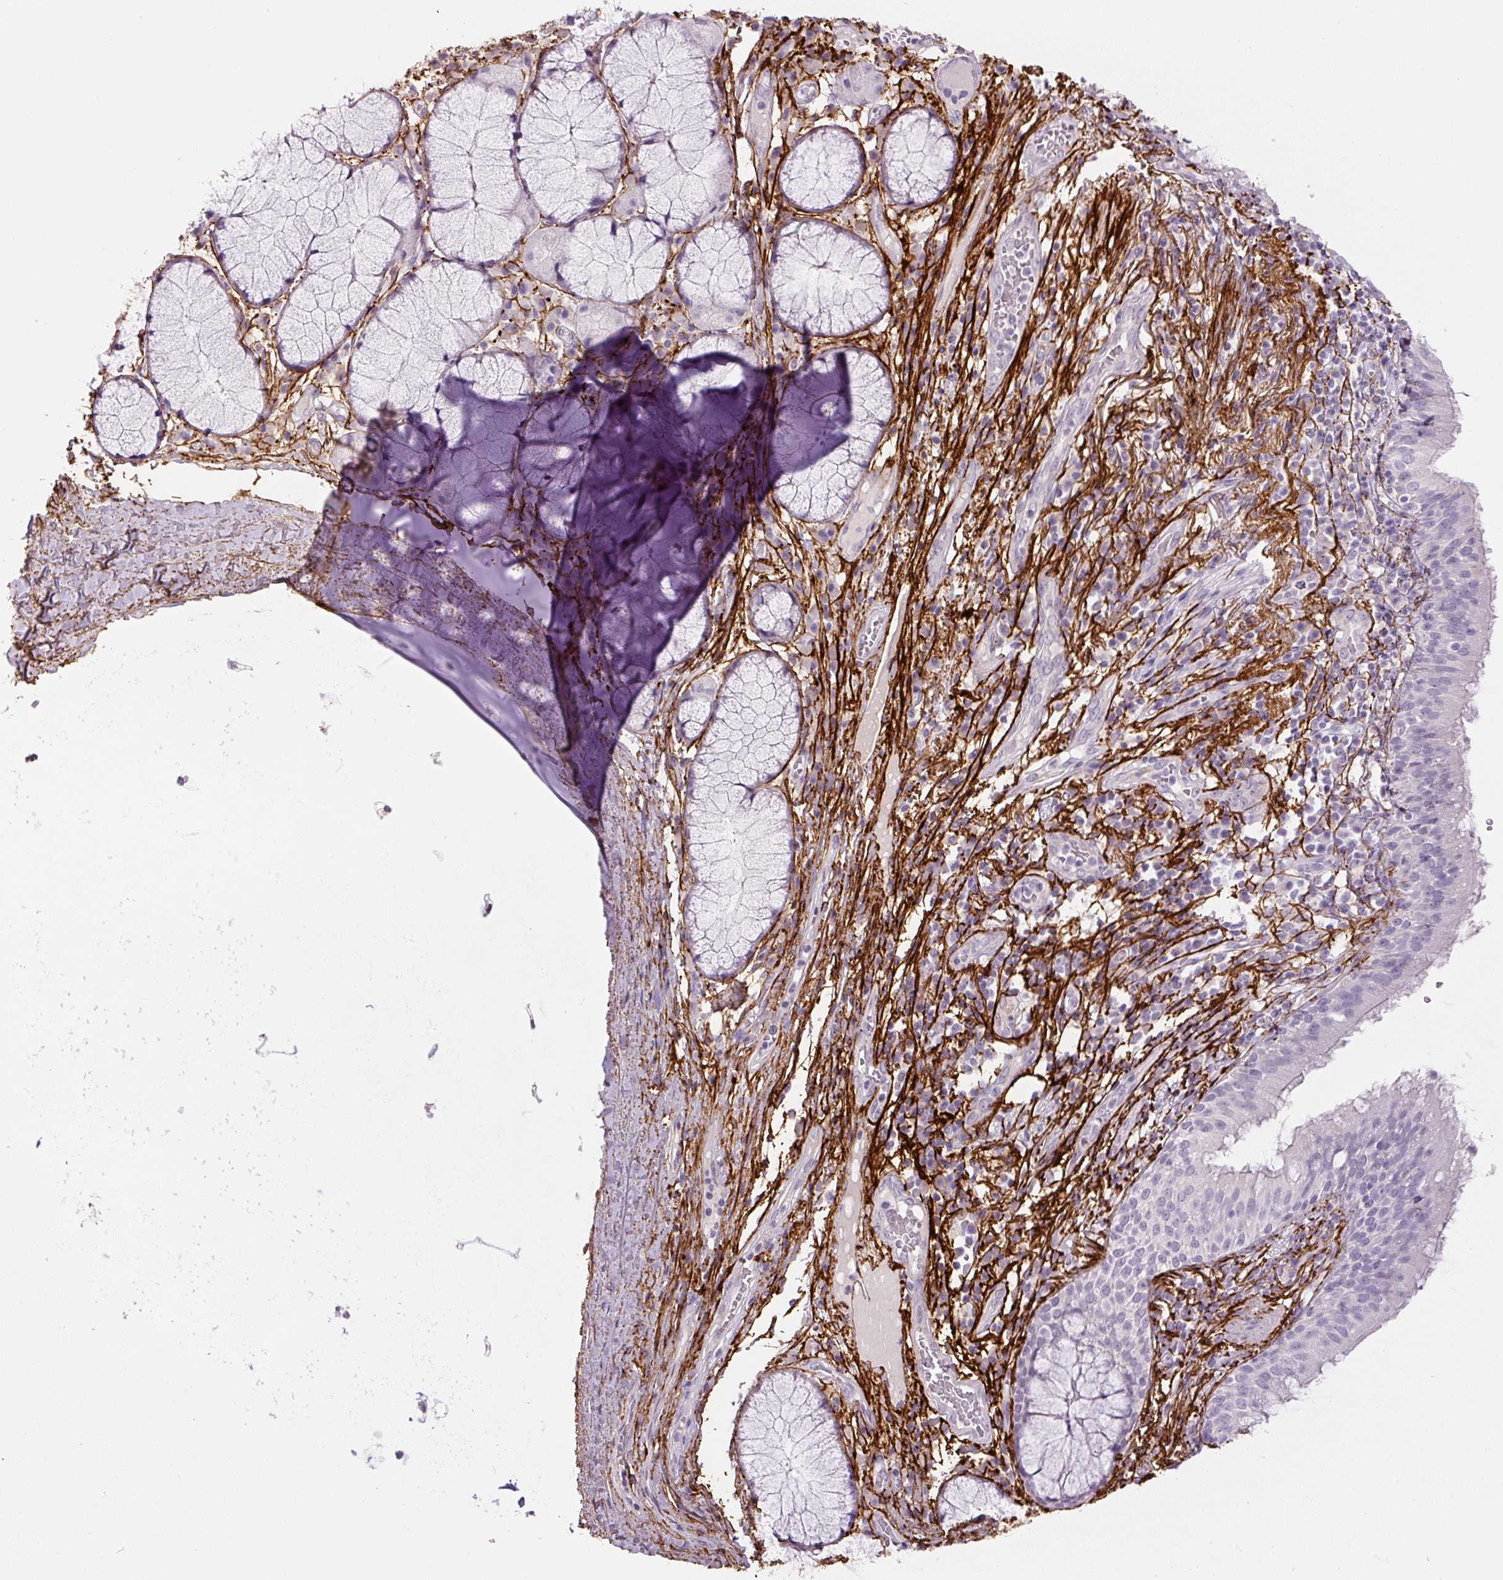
{"staining": {"intensity": "negative", "quantity": "none", "location": "none"}, "tissue": "bronchus", "cell_type": "Respiratory epithelial cells", "image_type": "normal", "snomed": [{"axis": "morphology", "description": "Normal tissue, NOS"}, {"axis": "topography", "description": "Cartilage tissue"}, {"axis": "topography", "description": "Bronchus"}], "caption": "This is an immunohistochemistry (IHC) histopathology image of unremarkable human bronchus. There is no positivity in respiratory epithelial cells.", "gene": "FBN1", "patient": {"sex": "male", "age": 56}}